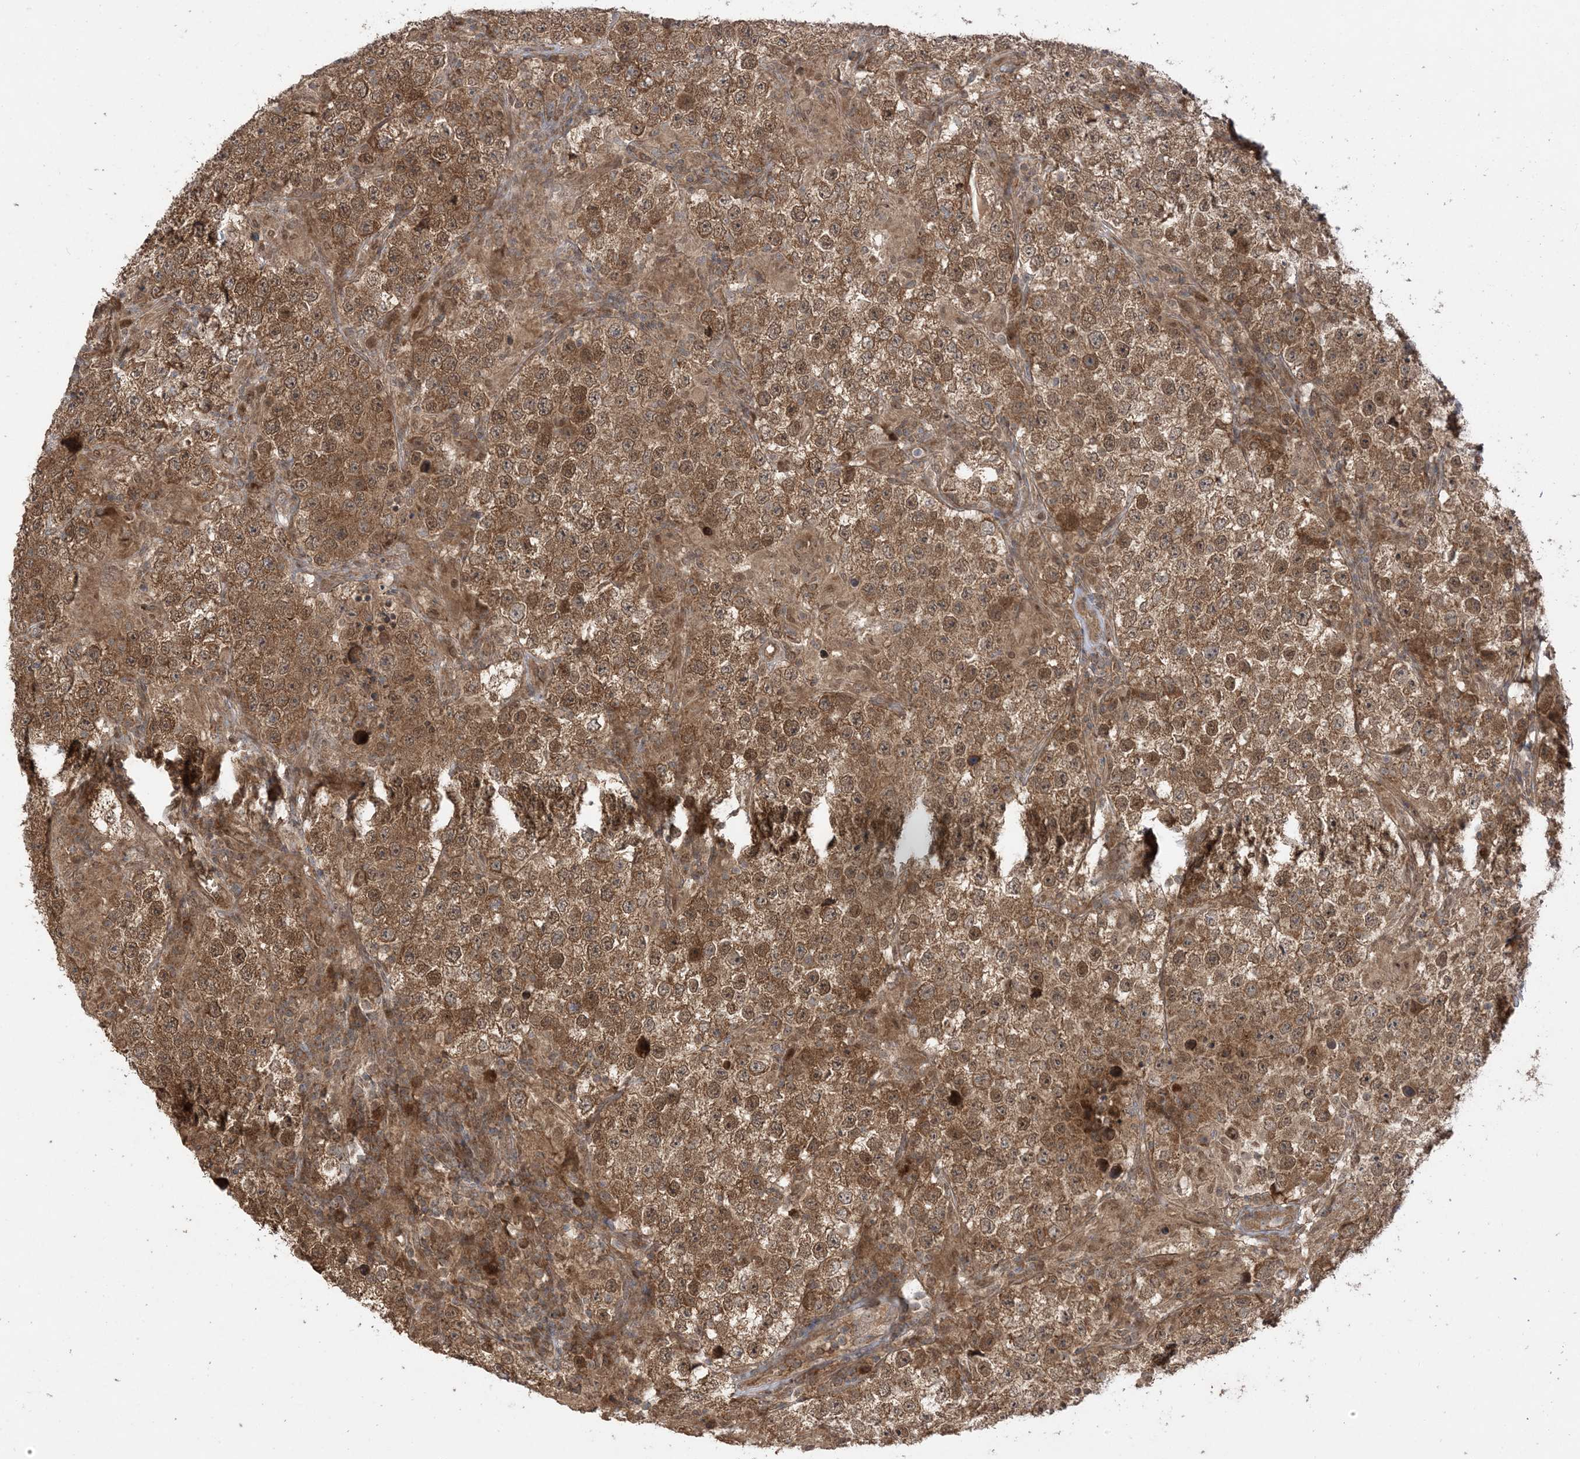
{"staining": {"intensity": "strong", "quantity": ">75%", "location": "cytoplasmic/membranous,nuclear"}, "tissue": "testis cancer", "cell_type": "Tumor cells", "image_type": "cancer", "snomed": [{"axis": "morphology", "description": "Normal tissue, NOS"}, {"axis": "morphology", "description": "Urothelial carcinoma, High grade"}, {"axis": "morphology", "description": "Seminoma, NOS"}, {"axis": "morphology", "description": "Carcinoma, Embryonal, NOS"}, {"axis": "topography", "description": "Urinary bladder"}, {"axis": "topography", "description": "Testis"}], "caption": "Immunohistochemical staining of human testis cancer (seminoma) exhibits high levels of strong cytoplasmic/membranous and nuclear expression in approximately >75% of tumor cells.", "gene": "PUSL1", "patient": {"sex": "male", "age": 41}}